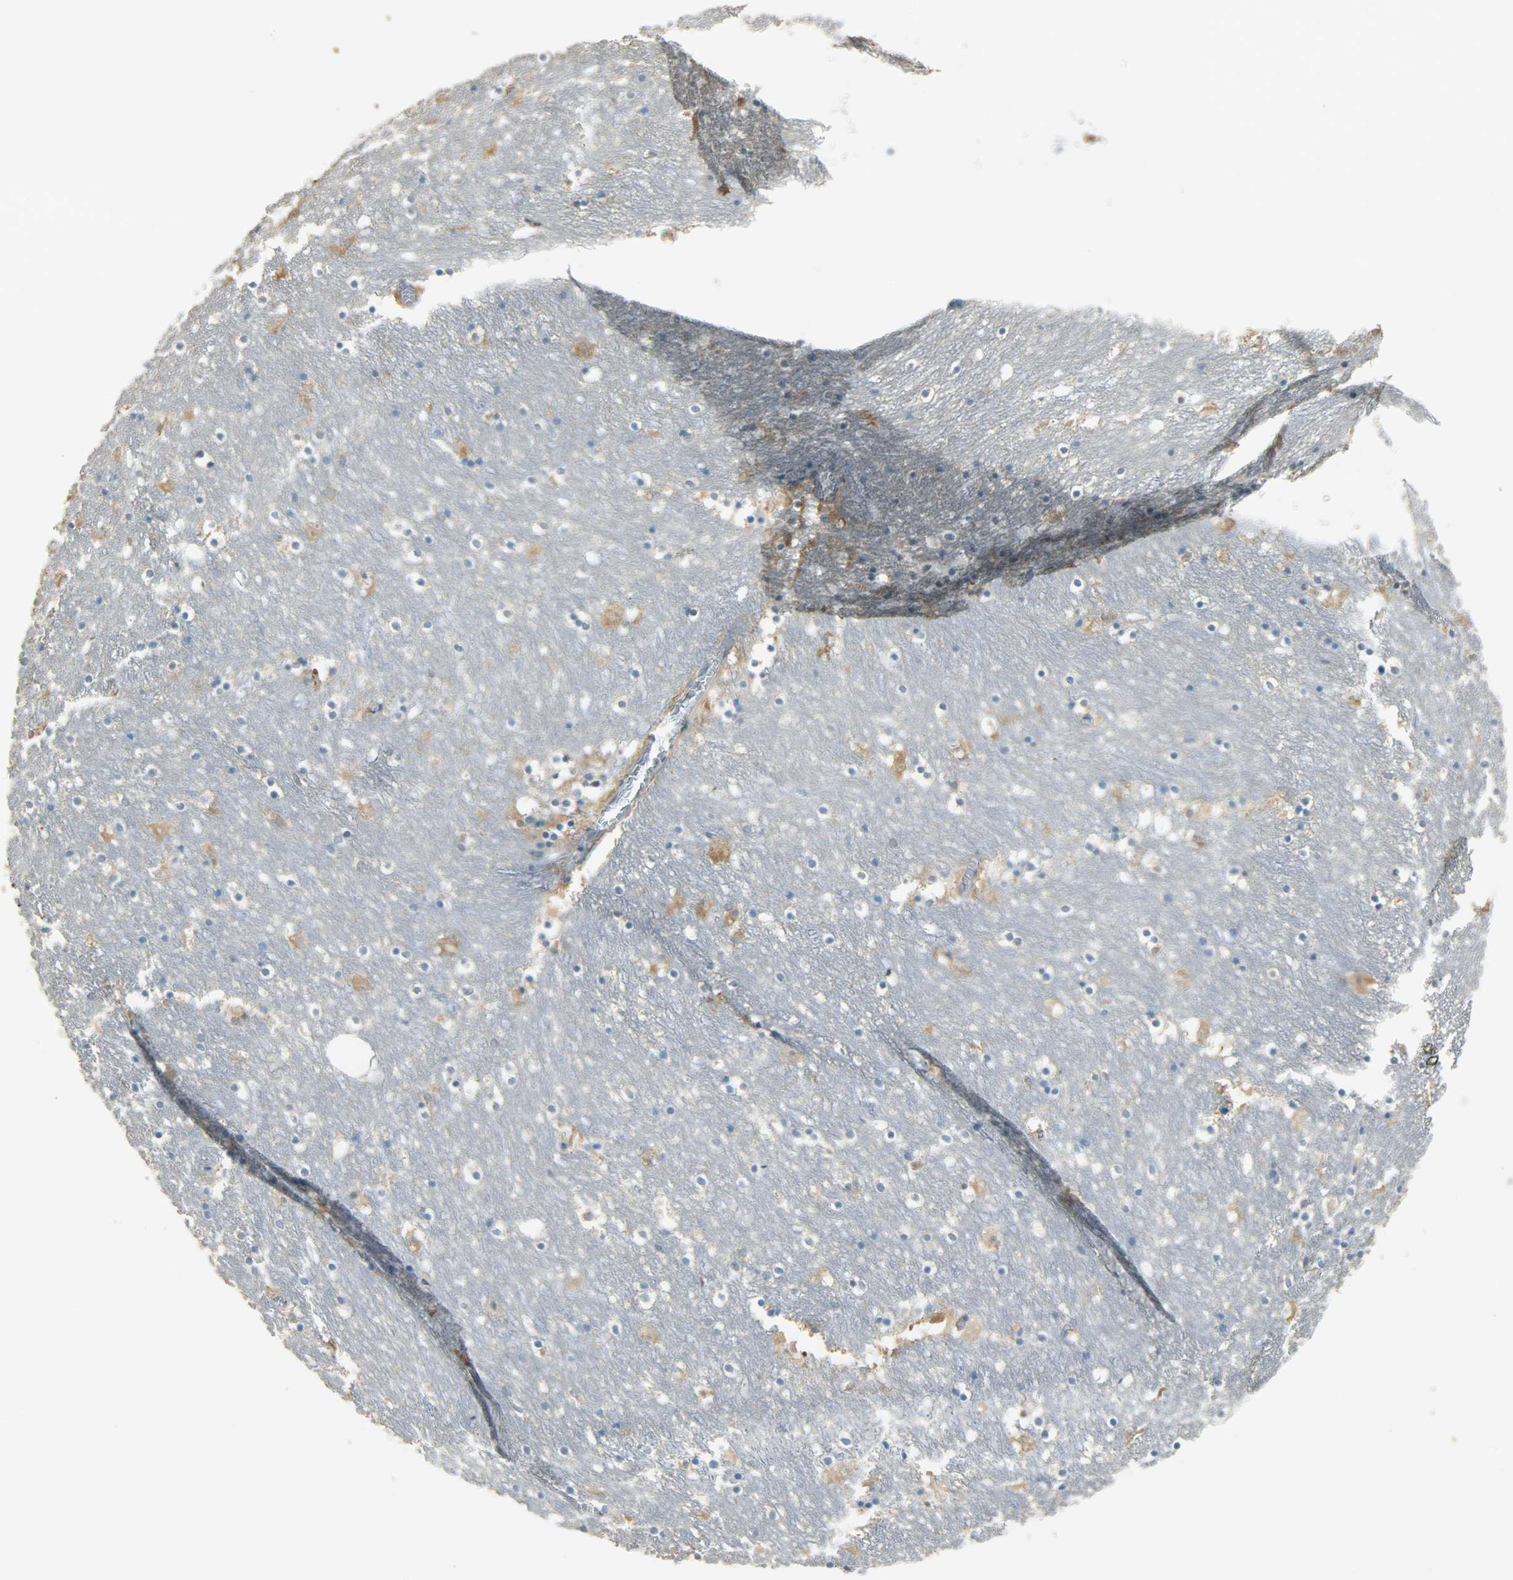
{"staining": {"intensity": "weak", "quantity": "25%-75%", "location": "cytoplasmic/membranous"}, "tissue": "caudate", "cell_type": "Glial cells", "image_type": "normal", "snomed": [{"axis": "morphology", "description": "Normal tissue, NOS"}, {"axis": "topography", "description": "Lateral ventricle wall"}], "caption": "Immunohistochemical staining of benign human caudate displays weak cytoplasmic/membranous protein positivity in approximately 25%-75% of glial cells.", "gene": "PRMT5", "patient": {"sex": "male", "age": 45}}